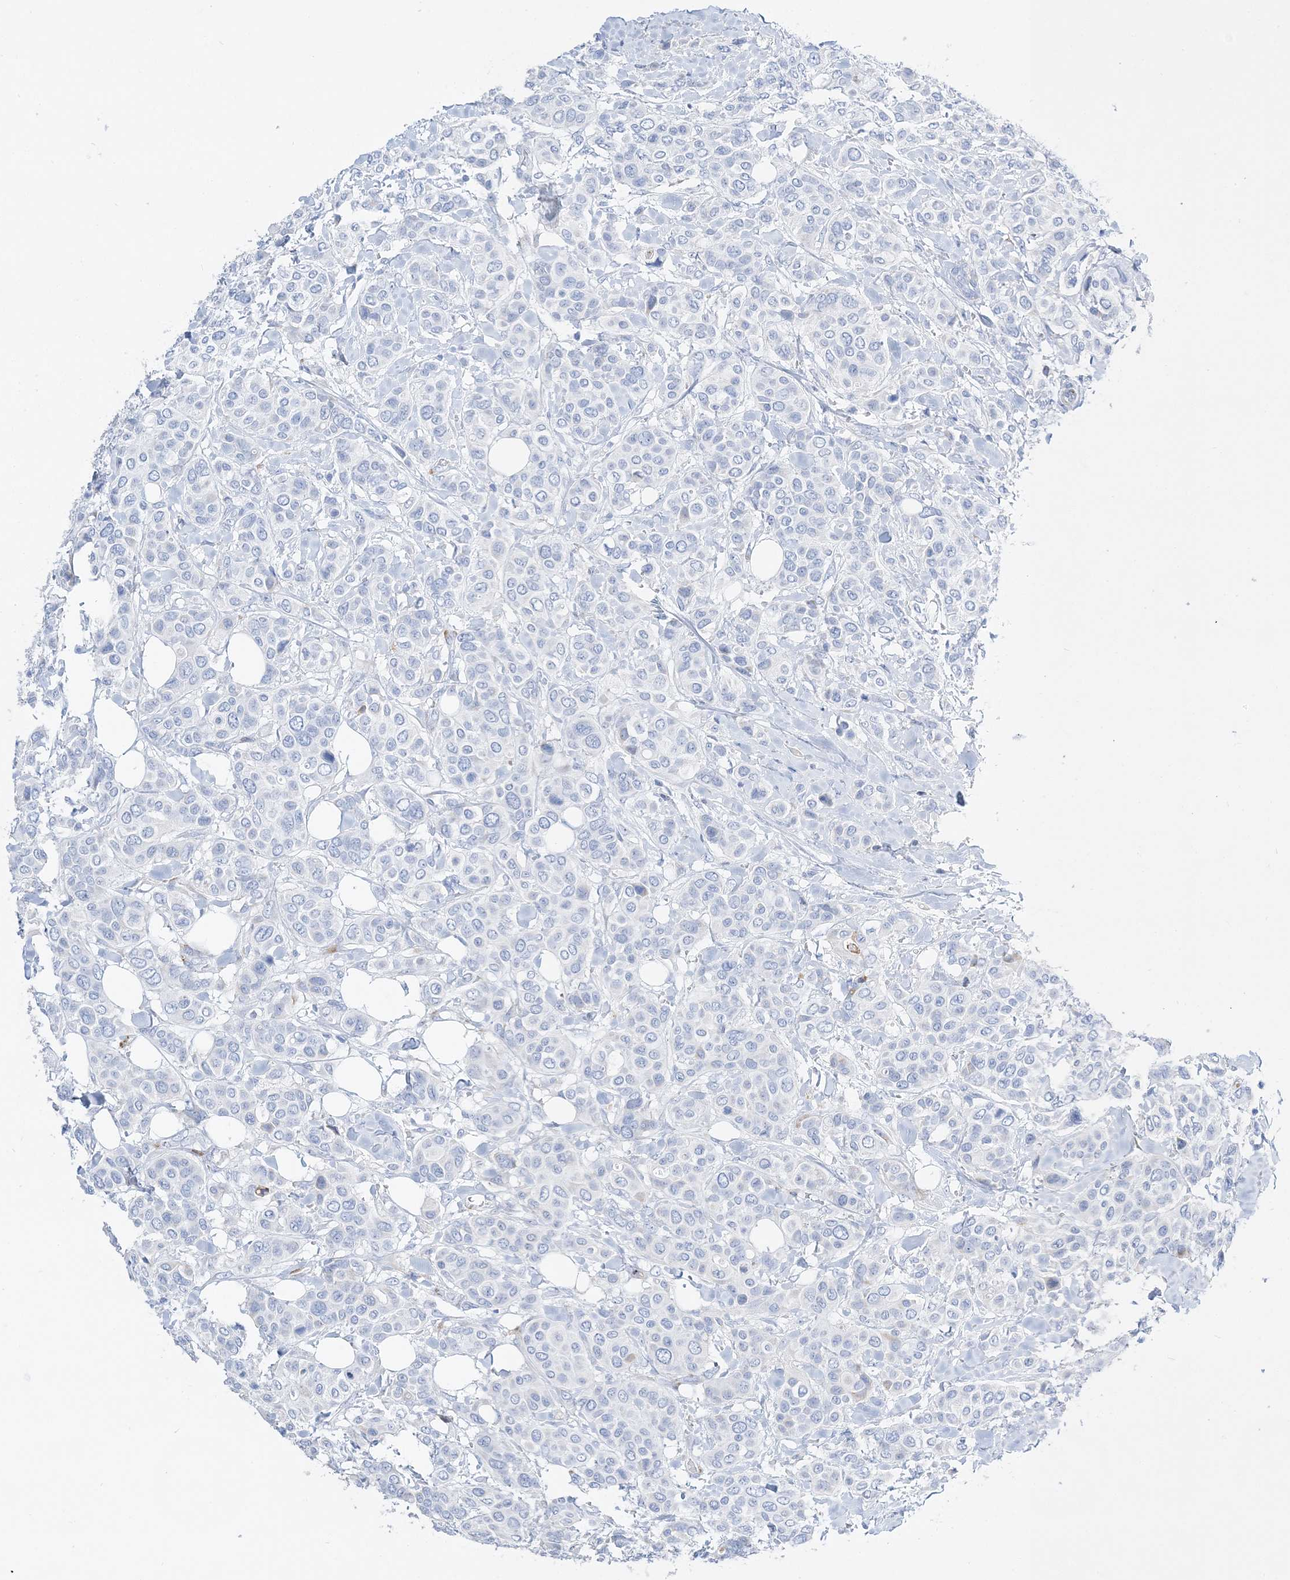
{"staining": {"intensity": "negative", "quantity": "none", "location": "none"}, "tissue": "breast cancer", "cell_type": "Tumor cells", "image_type": "cancer", "snomed": [{"axis": "morphology", "description": "Lobular carcinoma"}, {"axis": "topography", "description": "Breast"}], "caption": "The photomicrograph demonstrates no staining of tumor cells in breast cancer.", "gene": "TSPYL6", "patient": {"sex": "female", "age": 51}}